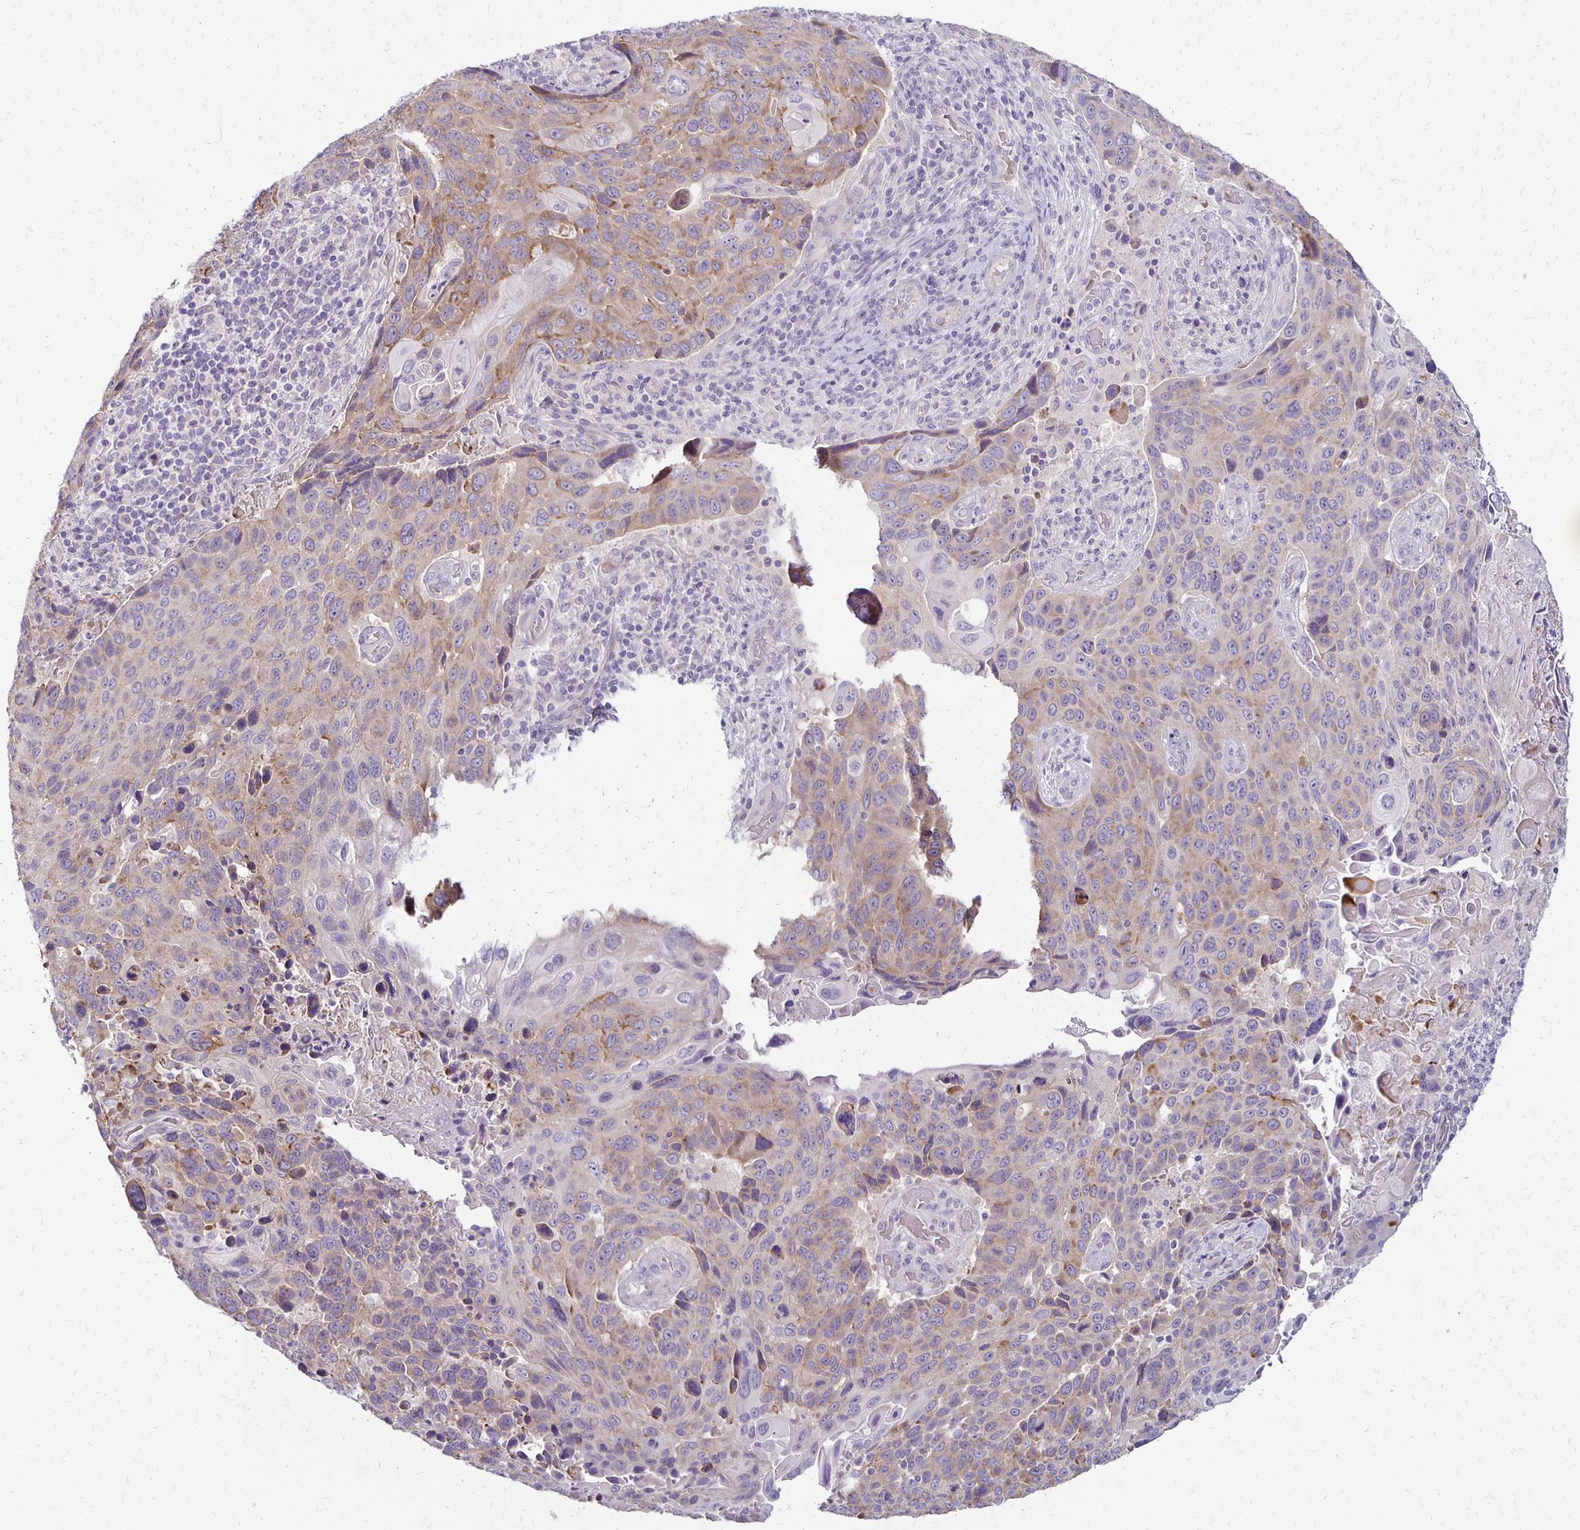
{"staining": {"intensity": "weak", "quantity": "<25%", "location": "cytoplasmic/membranous"}, "tissue": "lung cancer", "cell_type": "Tumor cells", "image_type": "cancer", "snomed": [{"axis": "morphology", "description": "Squamous cell carcinoma, NOS"}, {"axis": "topography", "description": "Lung"}], "caption": "IHC micrograph of lung cancer (squamous cell carcinoma) stained for a protein (brown), which shows no expression in tumor cells. (Immunohistochemistry, brightfield microscopy, high magnification).", "gene": "KATNBL1", "patient": {"sex": "male", "age": 68}}